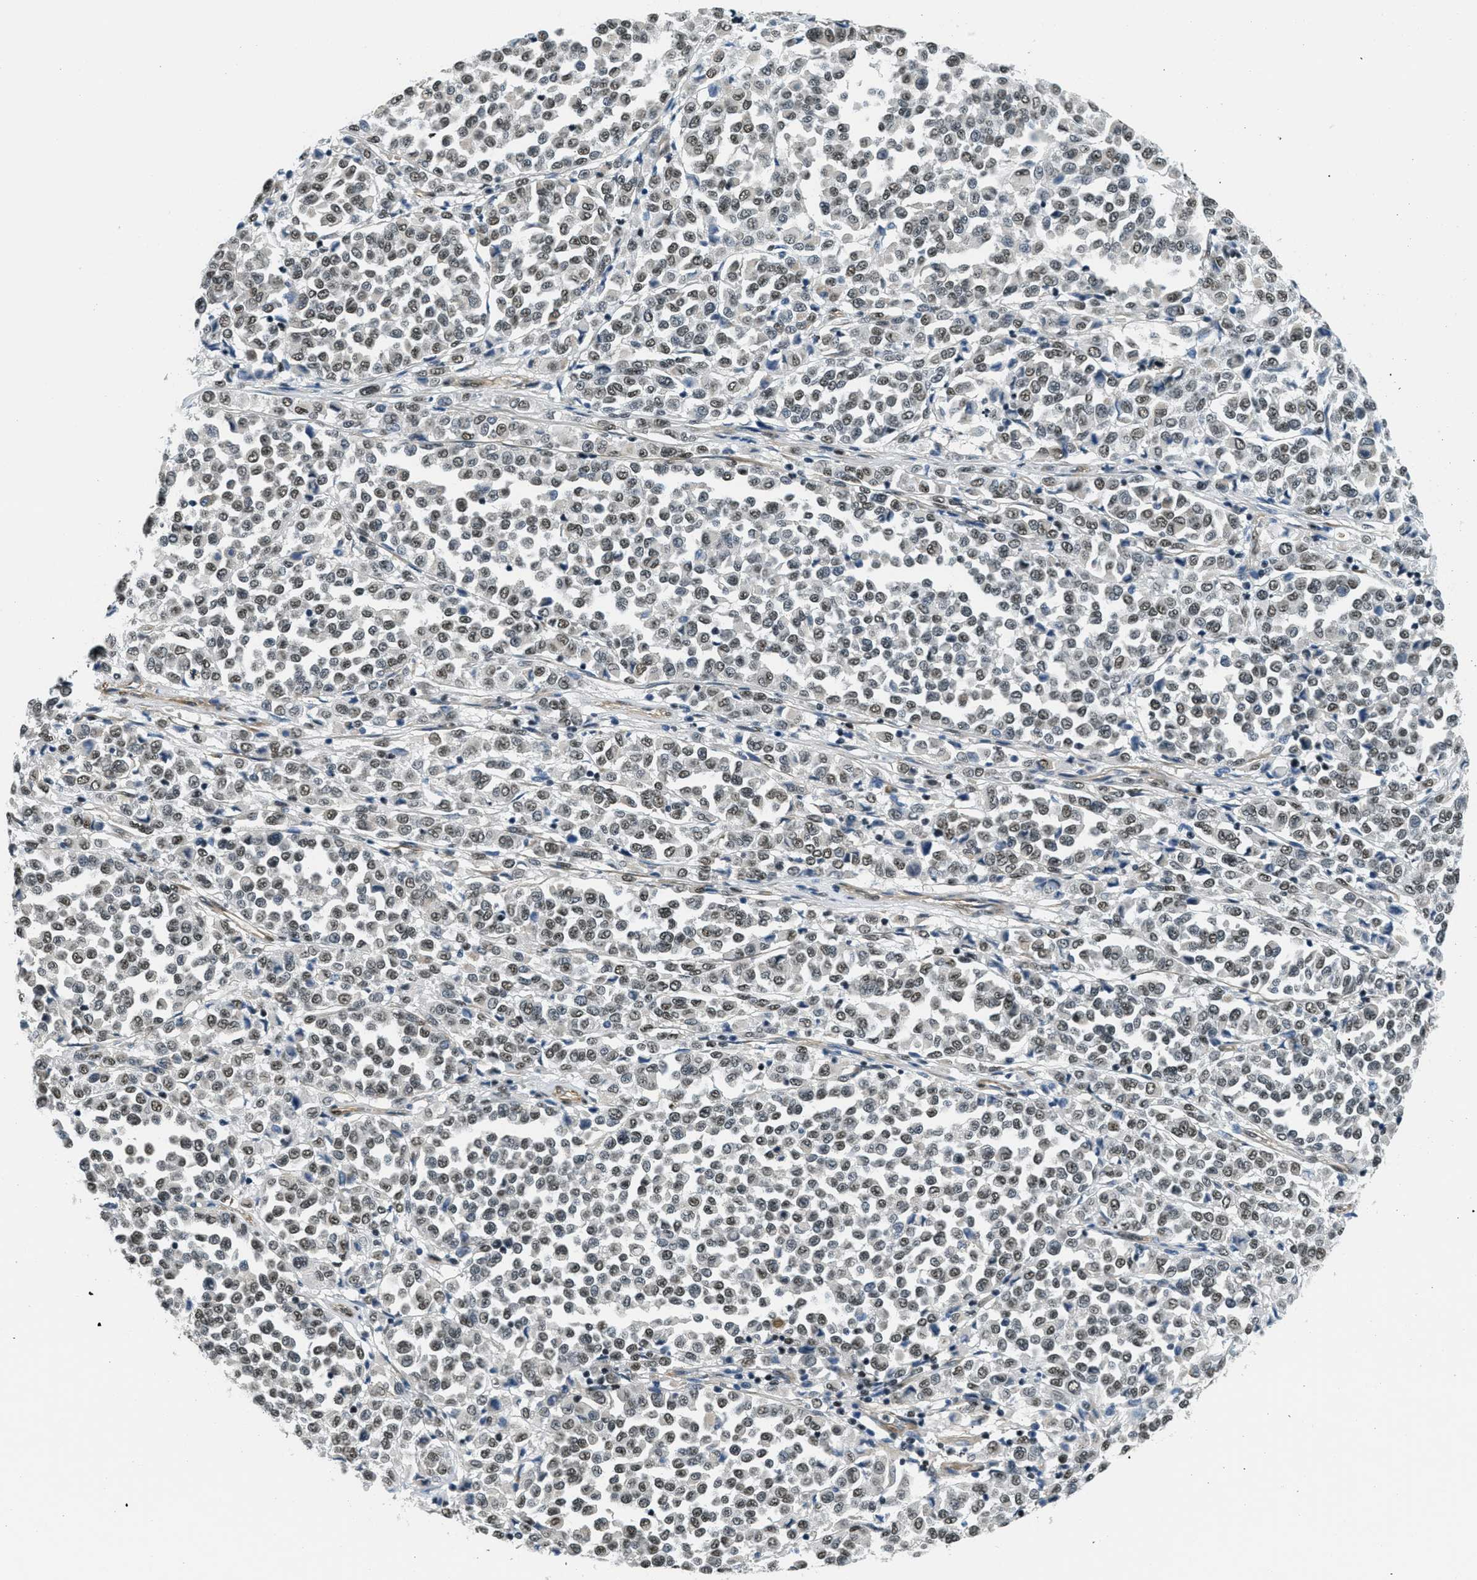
{"staining": {"intensity": "moderate", "quantity": ">75%", "location": "nuclear"}, "tissue": "melanoma", "cell_type": "Tumor cells", "image_type": "cancer", "snomed": [{"axis": "morphology", "description": "Malignant melanoma, Metastatic site"}, {"axis": "topography", "description": "Pancreas"}], "caption": "A brown stain labels moderate nuclear expression of a protein in melanoma tumor cells.", "gene": "CFAP36", "patient": {"sex": "female", "age": 30}}